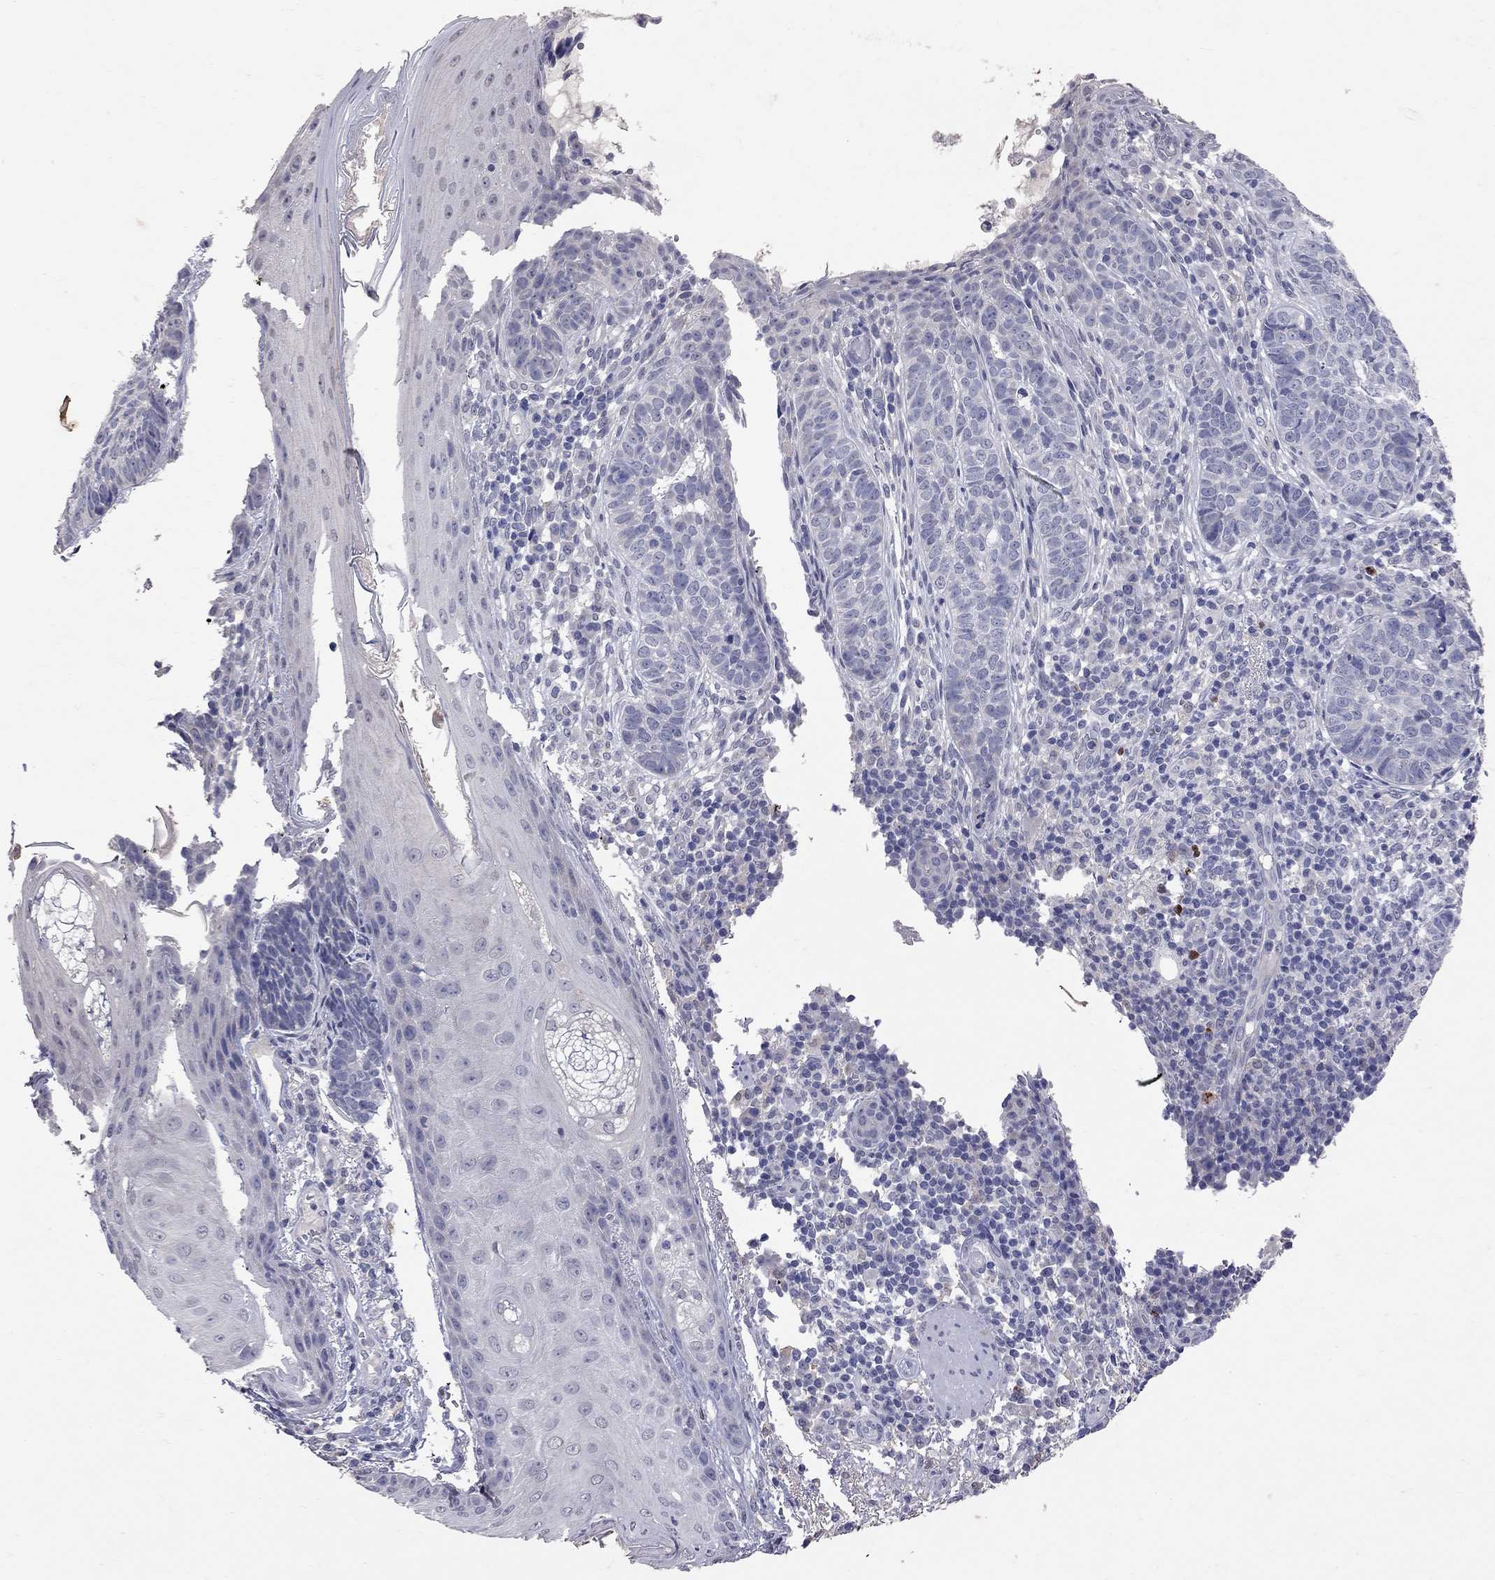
{"staining": {"intensity": "negative", "quantity": "none", "location": "none"}, "tissue": "skin cancer", "cell_type": "Tumor cells", "image_type": "cancer", "snomed": [{"axis": "morphology", "description": "Basal cell carcinoma"}, {"axis": "topography", "description": "Skin"}], "caption": "There is no significant expression in tumor cells of skin basal cell carcinoma.", "gene": "NOS2", "patient": {"sex": "female", "age": 69}}